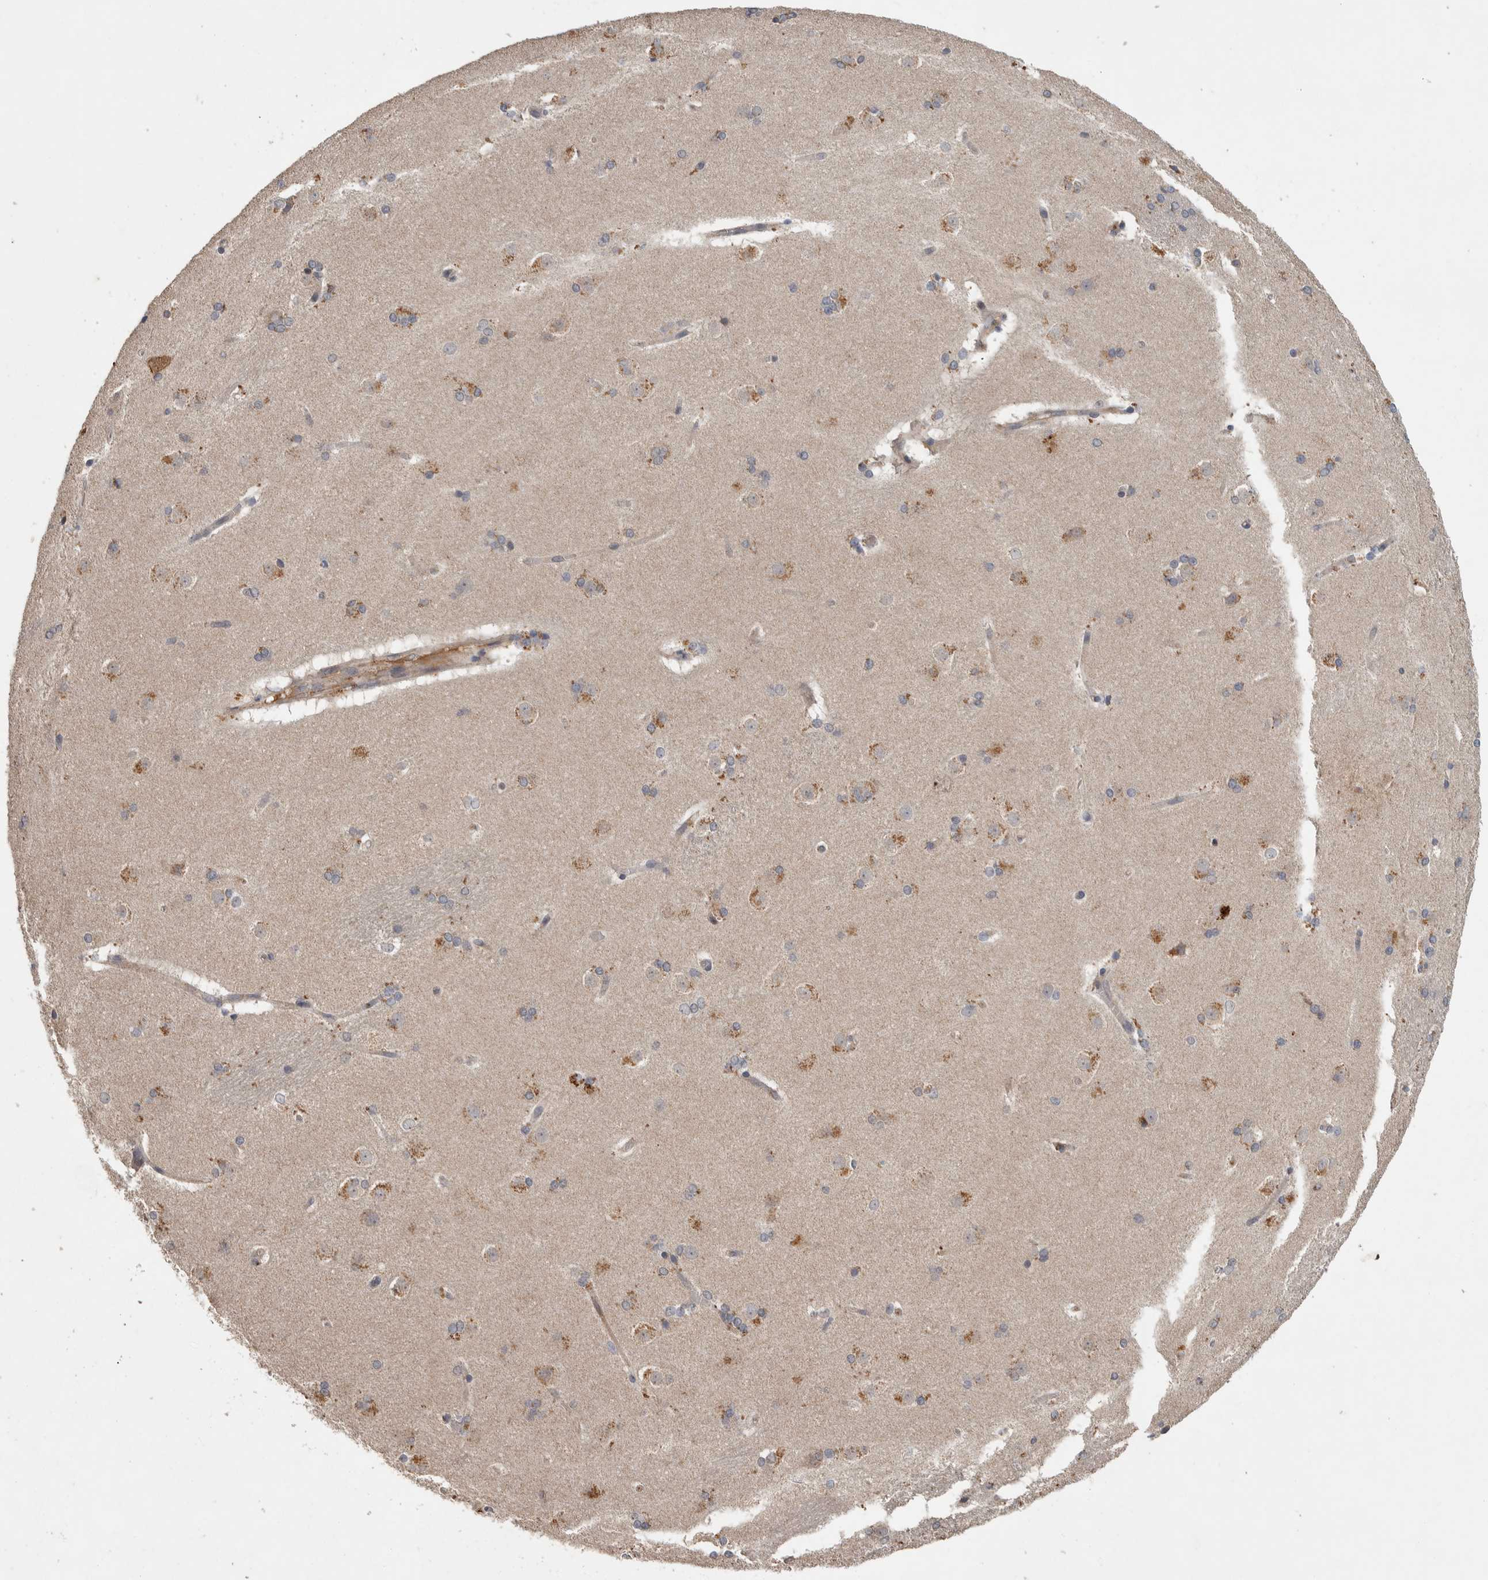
{"staining": {"intensity": "moderate", "quantity": "<25%", "location": "cytoplasmic/membranous"}, "tissue": "caudate", "cell_type": "Glial cells", "image_type": "normal", "snomed": [{"axis": "morphology", "description": "Normal tissue, NOS"}, {"axis": "topography", "description": "Lateral ventricle wall"}], "caption": "Immunohistochemical staining of benign human caudate displays moderate cytoplasmic/membranous protein positivity in approximately <25% of glial cells.", "gene": "CHRM3", "patient": {"sex": "female", "age": 19}}